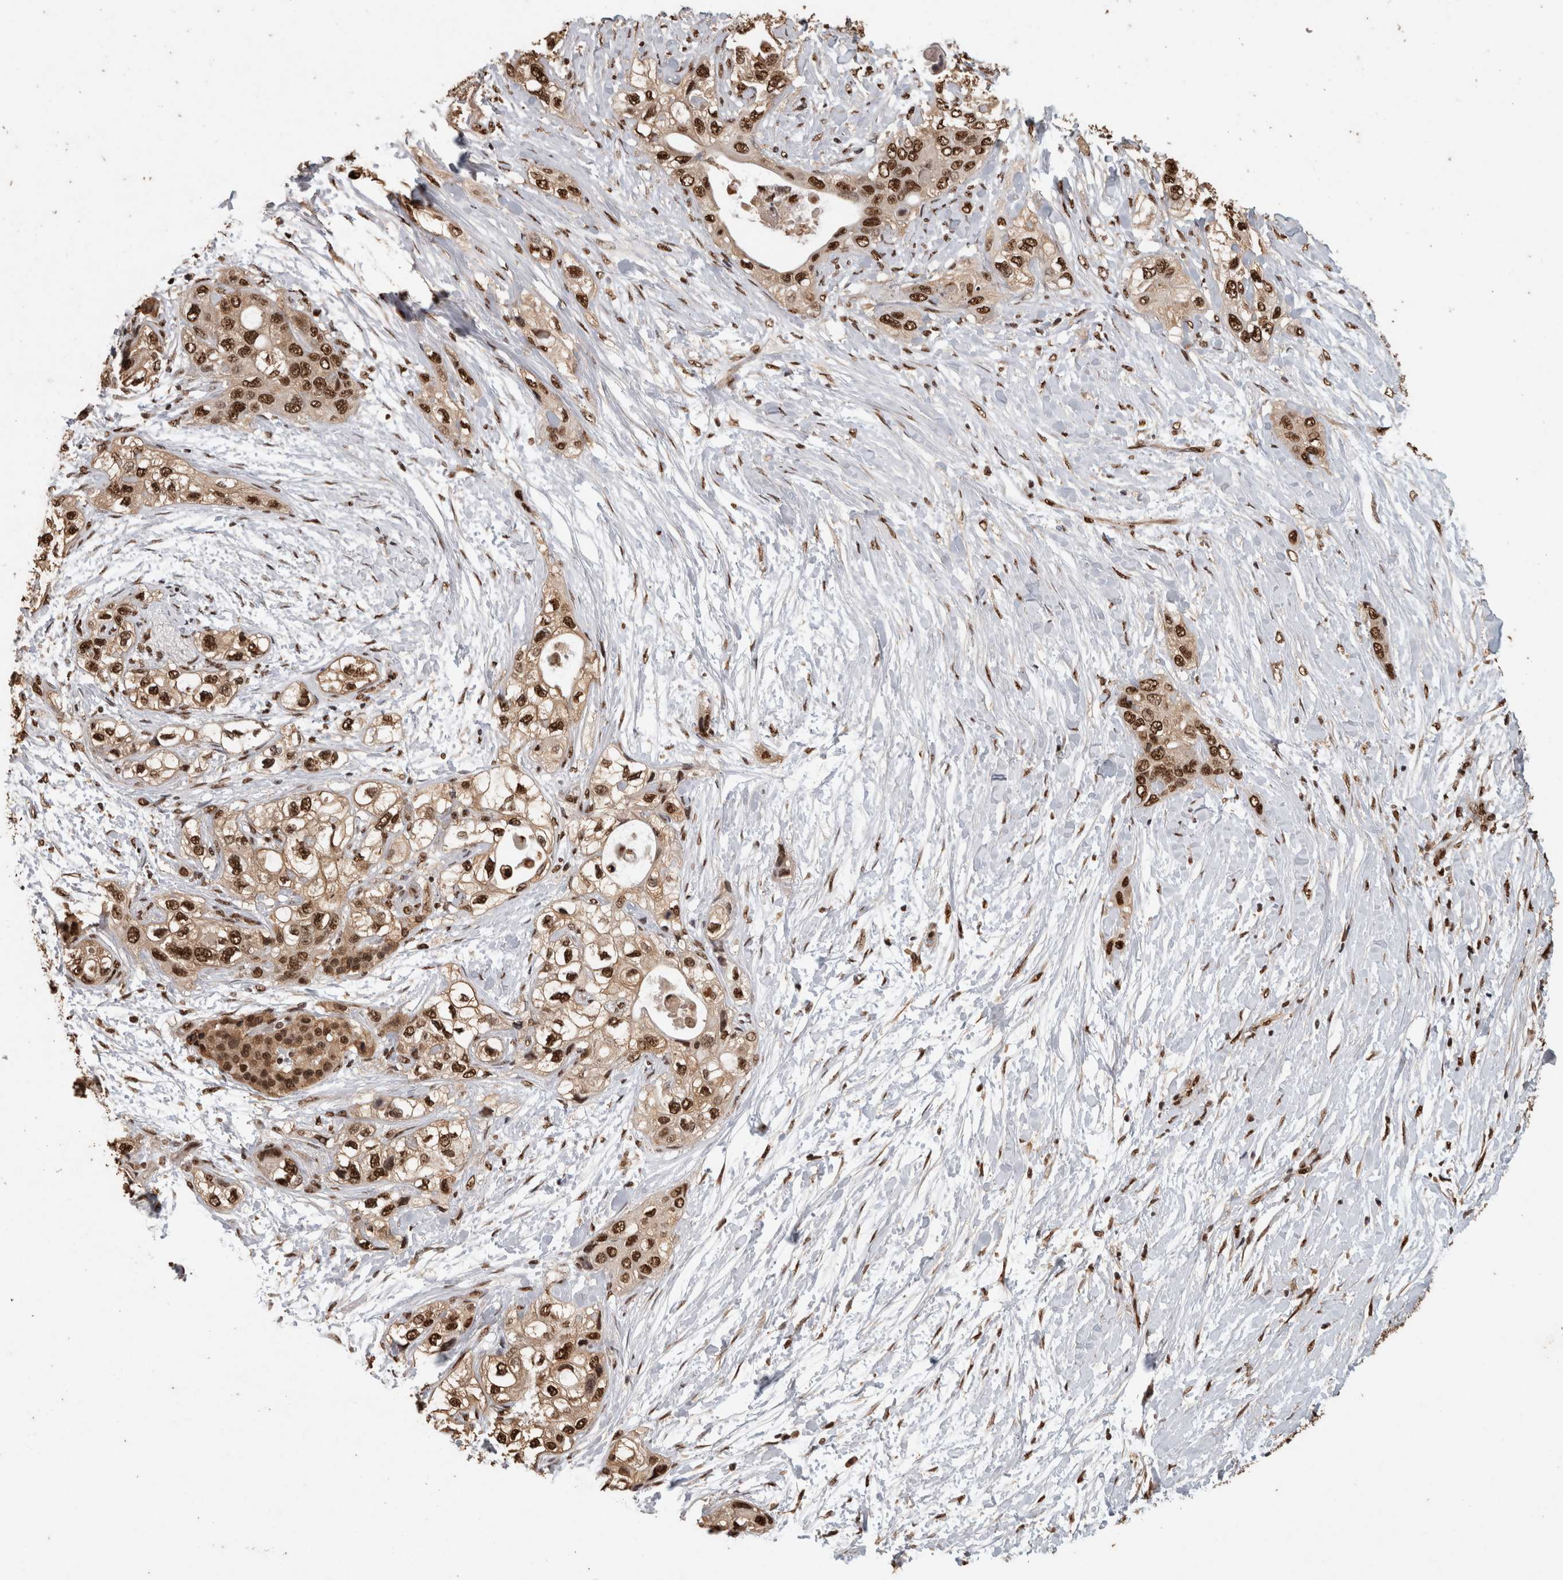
{"staining": {"intensity": "strong", "quantity": ">75%", "location": "nuclear"}, "tissue": "pancreatic cancer", "cell_type": "Tumor cells", "image_type": "cancer", "snomed": [{"axis": "morphology", "description": "Adenocarcinoma, NOS"}, {"axis": "topography", "description": "Pancreas"}], "caption": "Immunohistochemical staining of pancreatic cancer demonstrates high levels of strong nuclear positivity in about >75% of tumor cells.", "gene": "RAD50", "patient": {"sex": "female", "age": 70}}